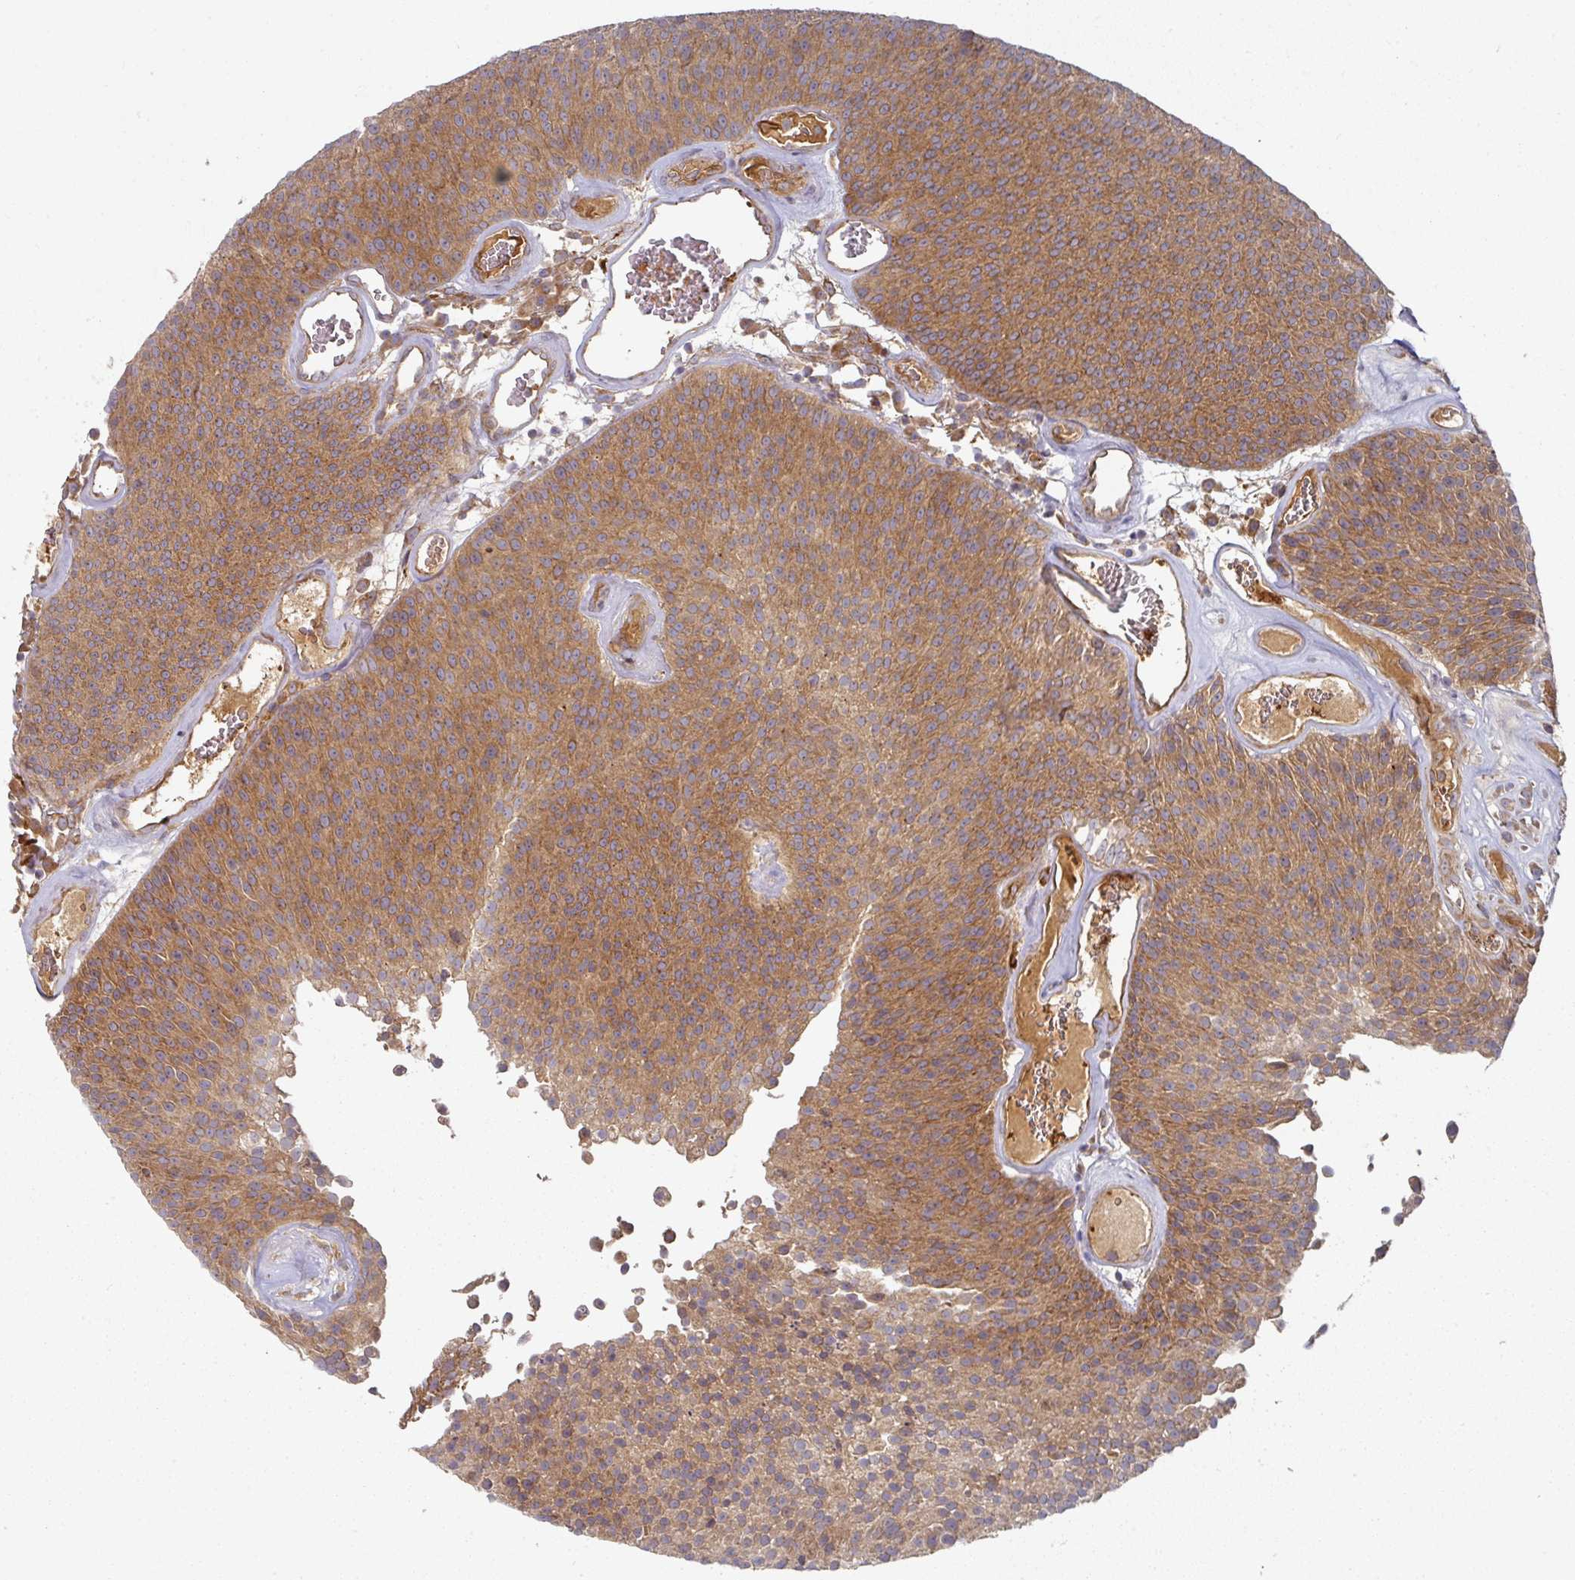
{"staining": {"intensity": "moderate", "quantity": ">75%", "location": "cytoplasmic/membranous"}, "tissue": "urothelial cancer", "cell_type": "Tumor cells", "image_type": "cancer", "snomed": [{"axis": "morphology", "description": "Urothelial carcinoma, Low grade"}, {"axis": "topography", "description": "Urinary bladder"}], "caption": "Urothelial carcinoma (low-grade) stained with a protein marker displays moderate staining in tumor cells.", "gene": "CEP95", "patient": {"sex": "female", "age": 79}}